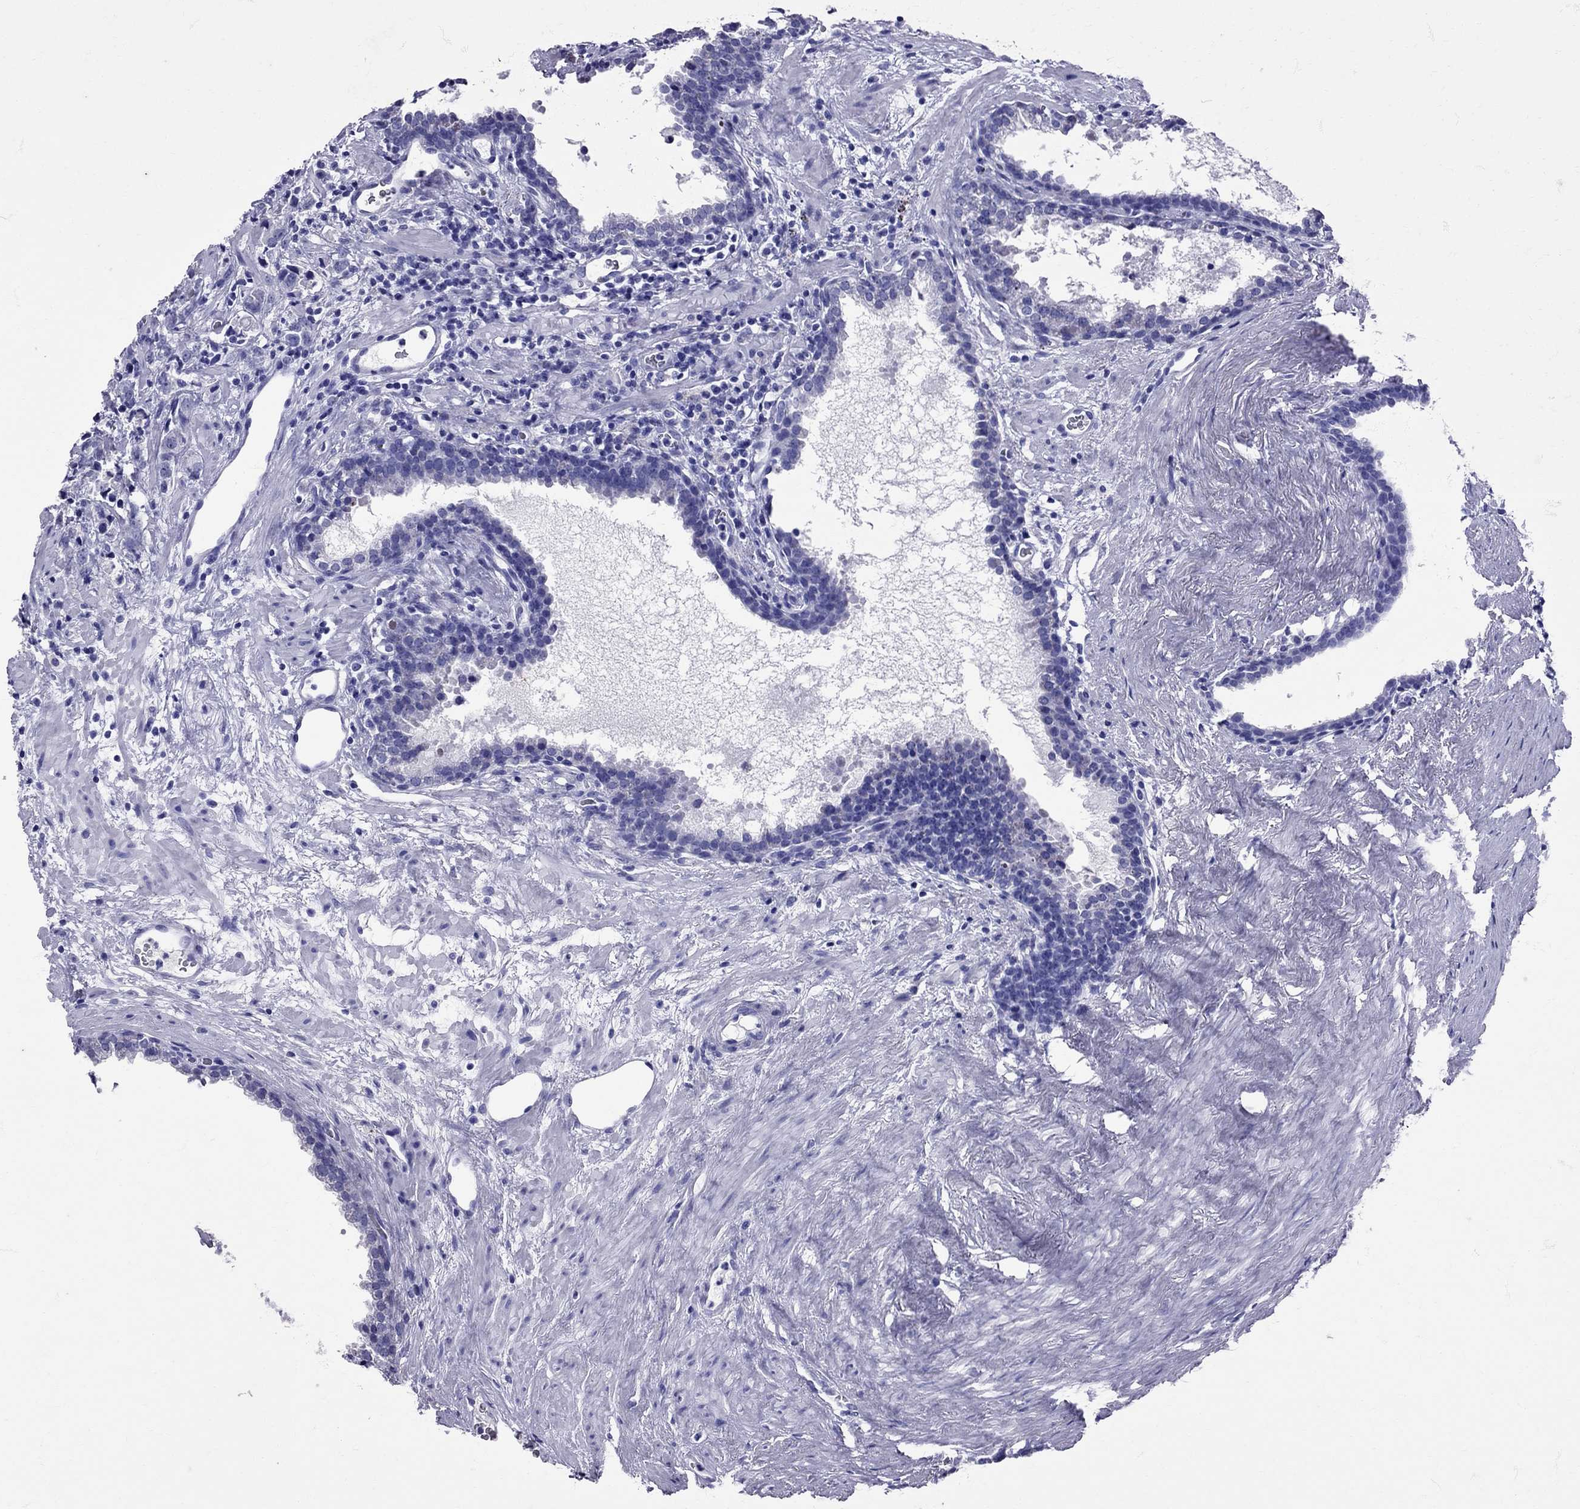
{"staining": {"intensity": "negative", "quantity": "none", "location": "none"}, "tissue": "prostate cancer", "cell_type": "Tumor cells", "image_type": "cancer", "snomed": [{"axis": "morphology", "description": "Adenocarcinoma, NOS"}, {"axis": "topography", "description": "Prostate and seminal vesicle, NOS"}], "caption": "Protein analysis of prostate cancer (adenocarcinoma) demonstrates no significant positivity in tumor cells. The staining was performed using DAB to visualize the protein expression in brown, while the nuclei were stained in blue with hematoxylin (Magnification: 20x).", "gene": "AVP", "patient": {"sex": "male", "age": 63}}